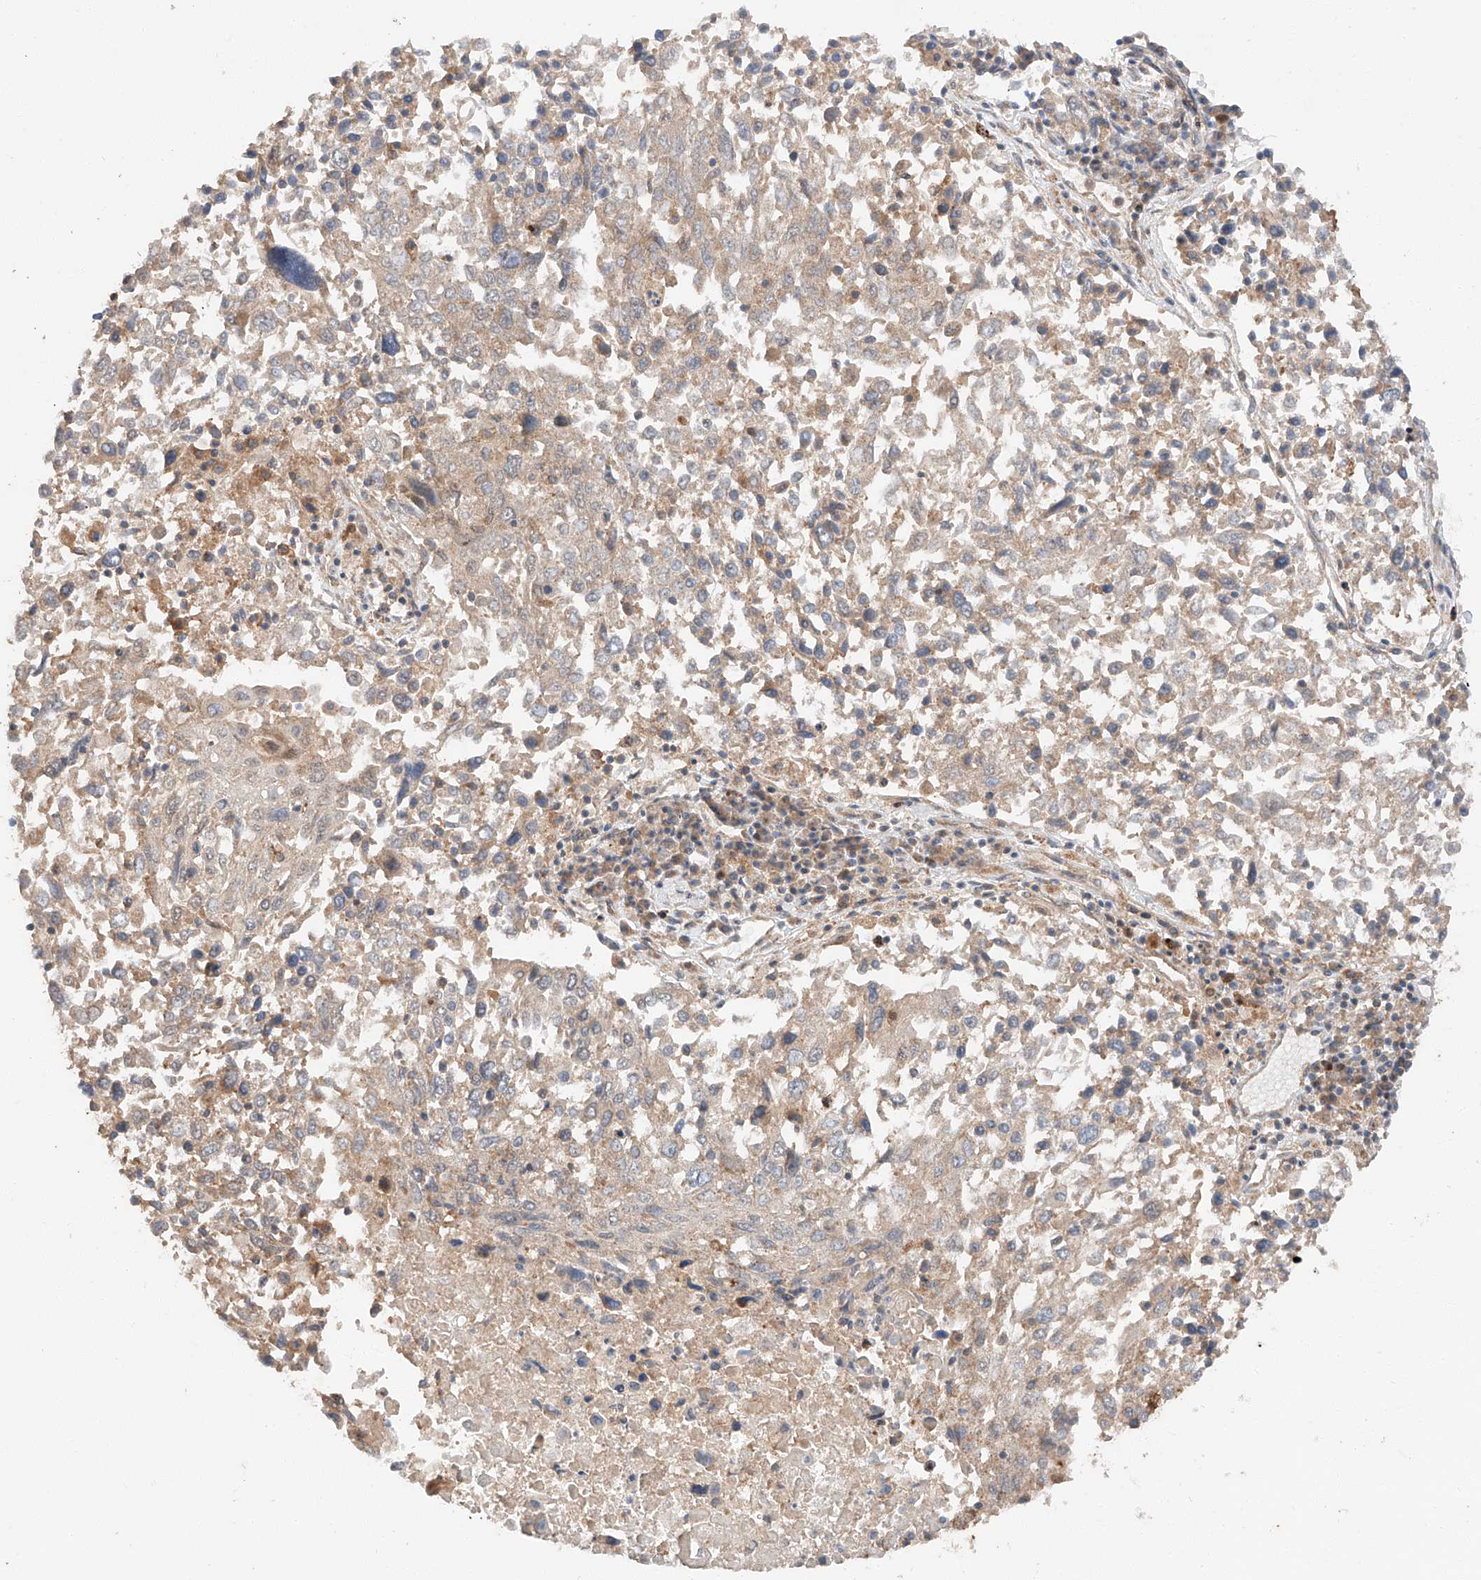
{"staining": {"intensity": "weak", "quantity": "<25%", "location": "cytoplasmic/membranous"}, "tissue": "lung cancer", "cell_type": "Tumor cells", "image_type": "cancer", "snomed": [{"axis": "morphology", "description": "Squamous cell carcinoma, NOS"}, {"axis": "topography", "description": "Lung"}], "caption": "Tumor cells are negative for protein expression in human lung cancer. The staining was performed using DAB (3,3'-diaminobenzidine) to visualize the protein expression in brown, while the nuclei were stained in blue with hematoxylin (Magnification: 20x).", "gene": "XPNPEP1", "patient": {"sex": "male", "age": 65}}